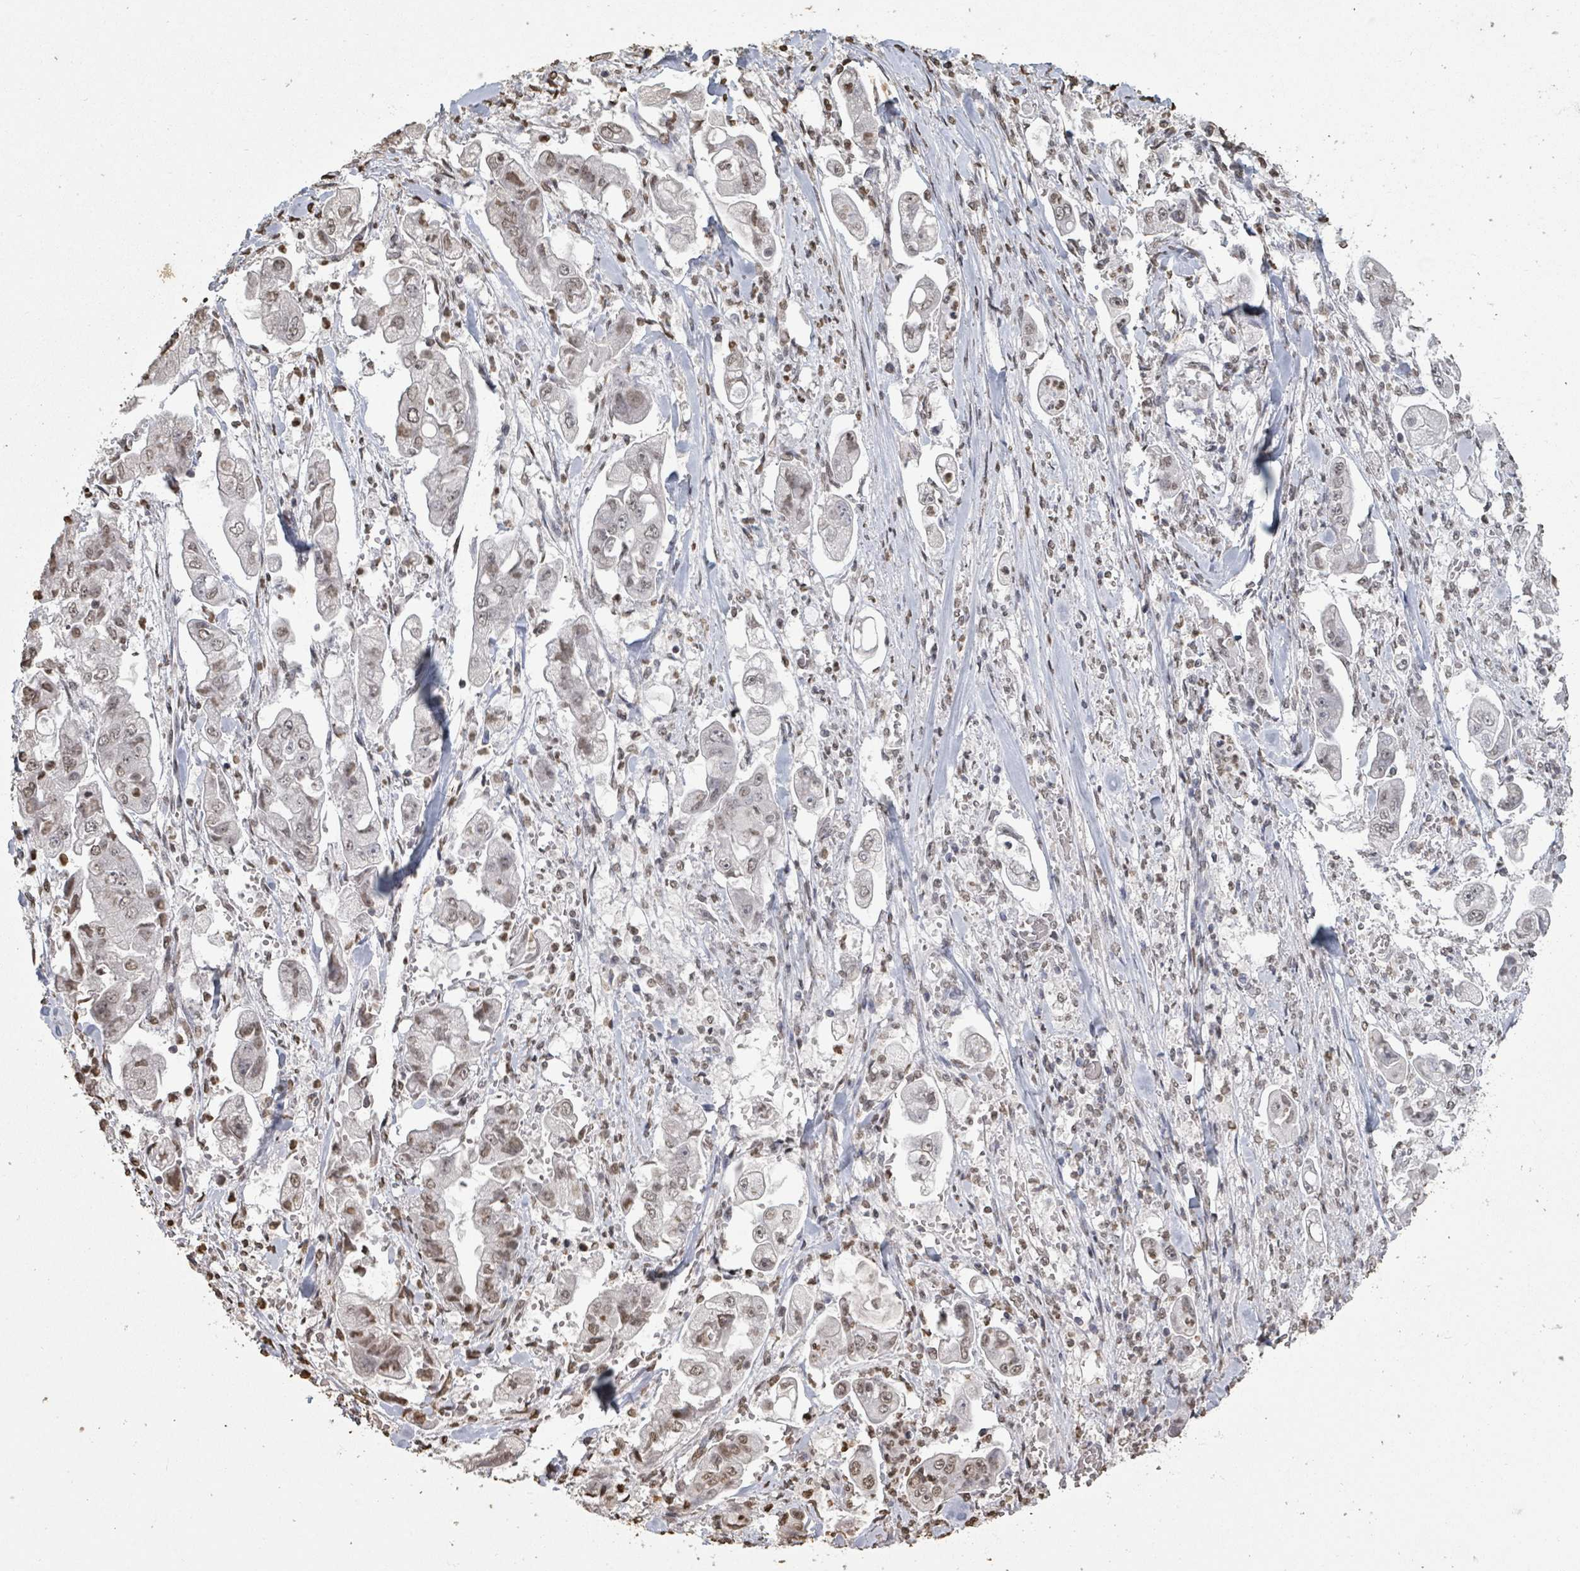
{"staining": {"intensity": "moderate", "quantity": ">75%", "location": "nuclear"}, "tissue": "stomach cancer", "cell_type": "Tumor cells", "image_type": "cancer", "snomed": [{"axis": "morphology", "description": "Adenocarcinoma, NOS"}, {"axis": "topography", "description": "Stomach"}], "caption": "The histopathology image demonstrates a brown stain indicating the presence of a protein in the nuclear of tumor cells in stomach adenocarcinoma.", "gene": "MRPS12", "patient": {"sex": "male", "age": 62}}